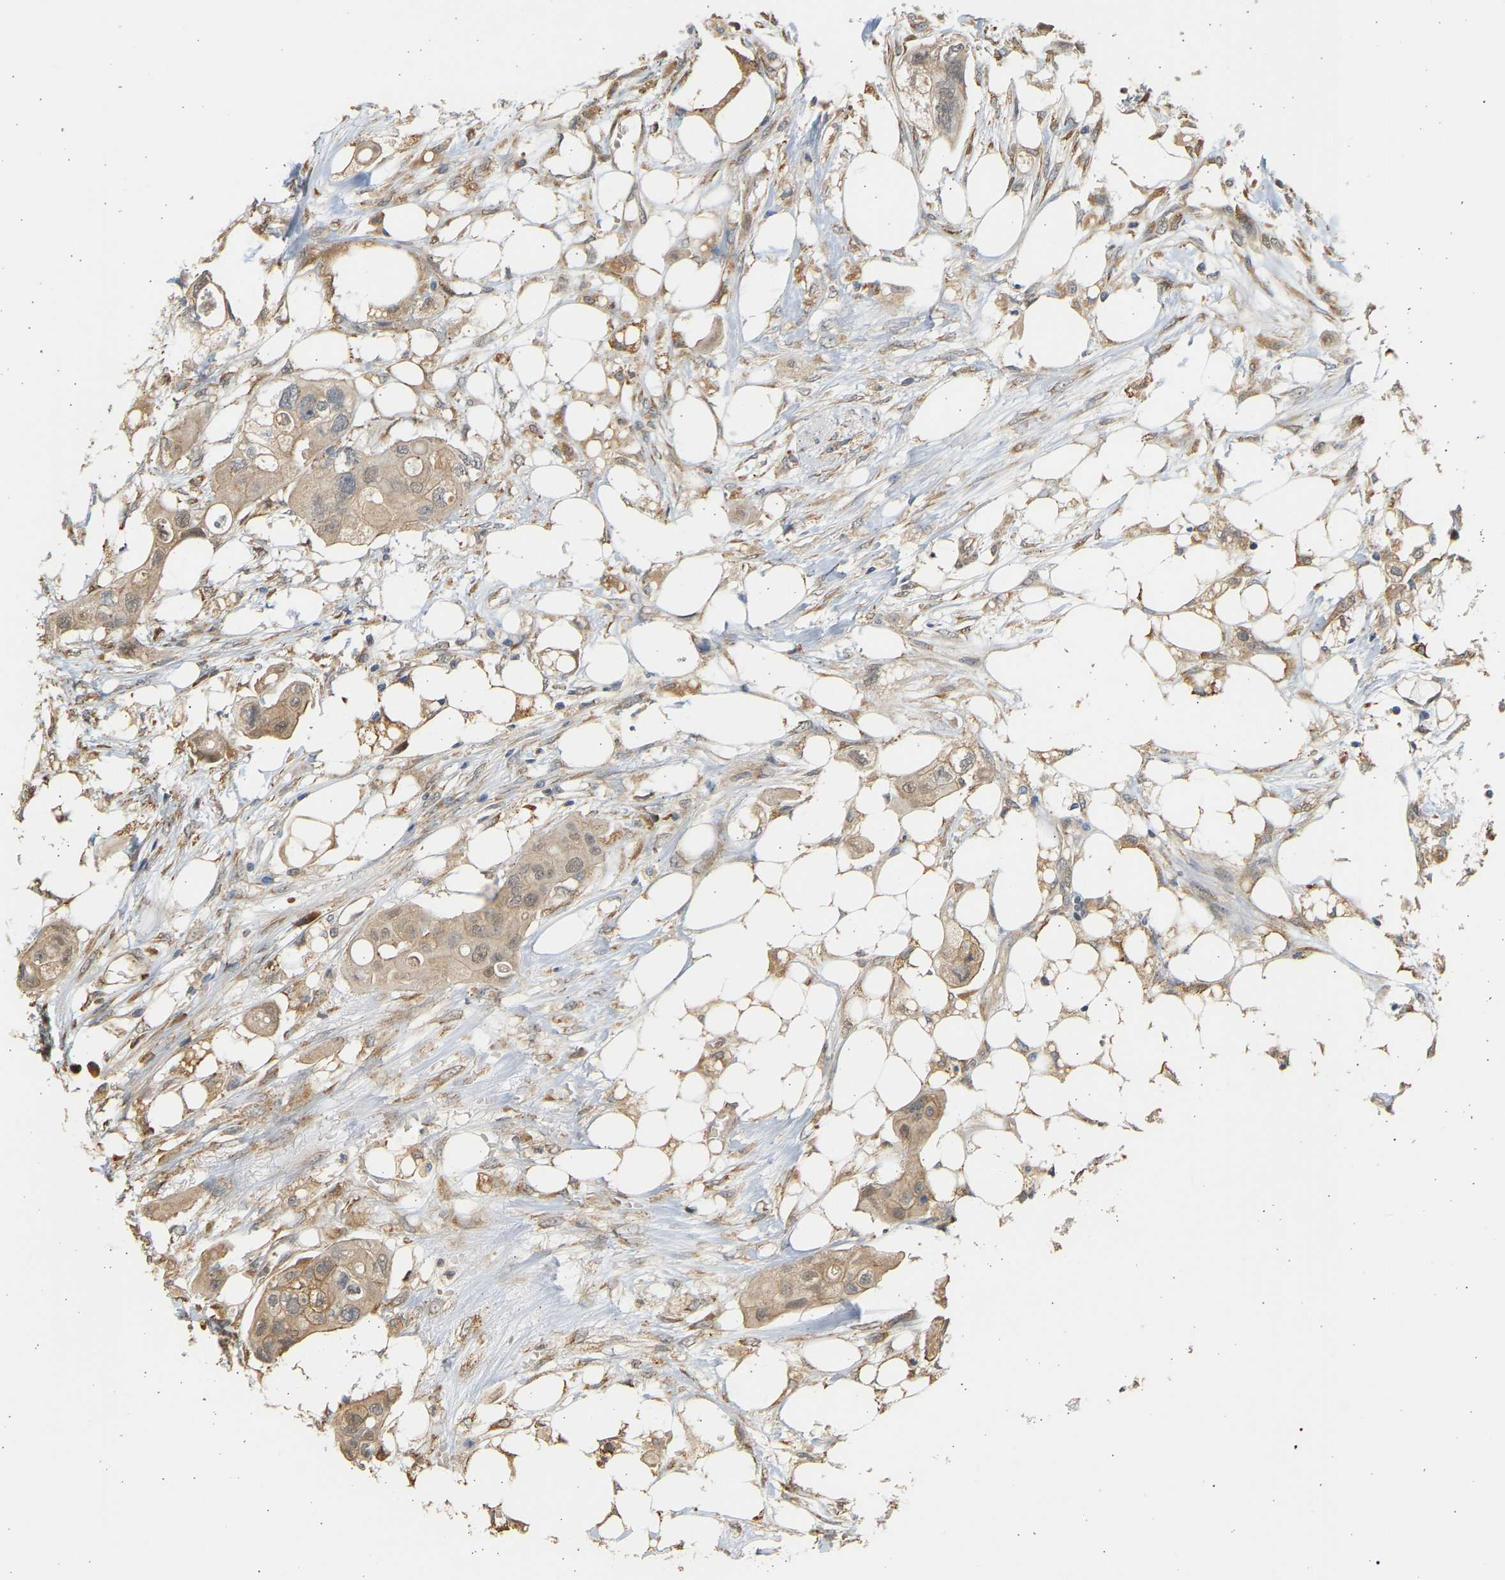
{"staining": {"intensity": "weak", "quantity": ">75%", "location": "cytoplasmic/membranous,nuclear"}, "tissue": "colorectal cancer", "cell_type": "Tumor cells", "image_type": "cancer", "snomed": [{"axis": "morphology", "description": "Adenocarcinoma, NOS"}, {"axis": "topography", "description": "Colon"}], "caption": "Human colorectal cancer stained with a brown dye displays weak cytoplasmic/membranous and nuclear positive expression in about >75% of tumor cells.", "gene": "B4GALT6", "patient": {"sex": "female", "age": 57}}